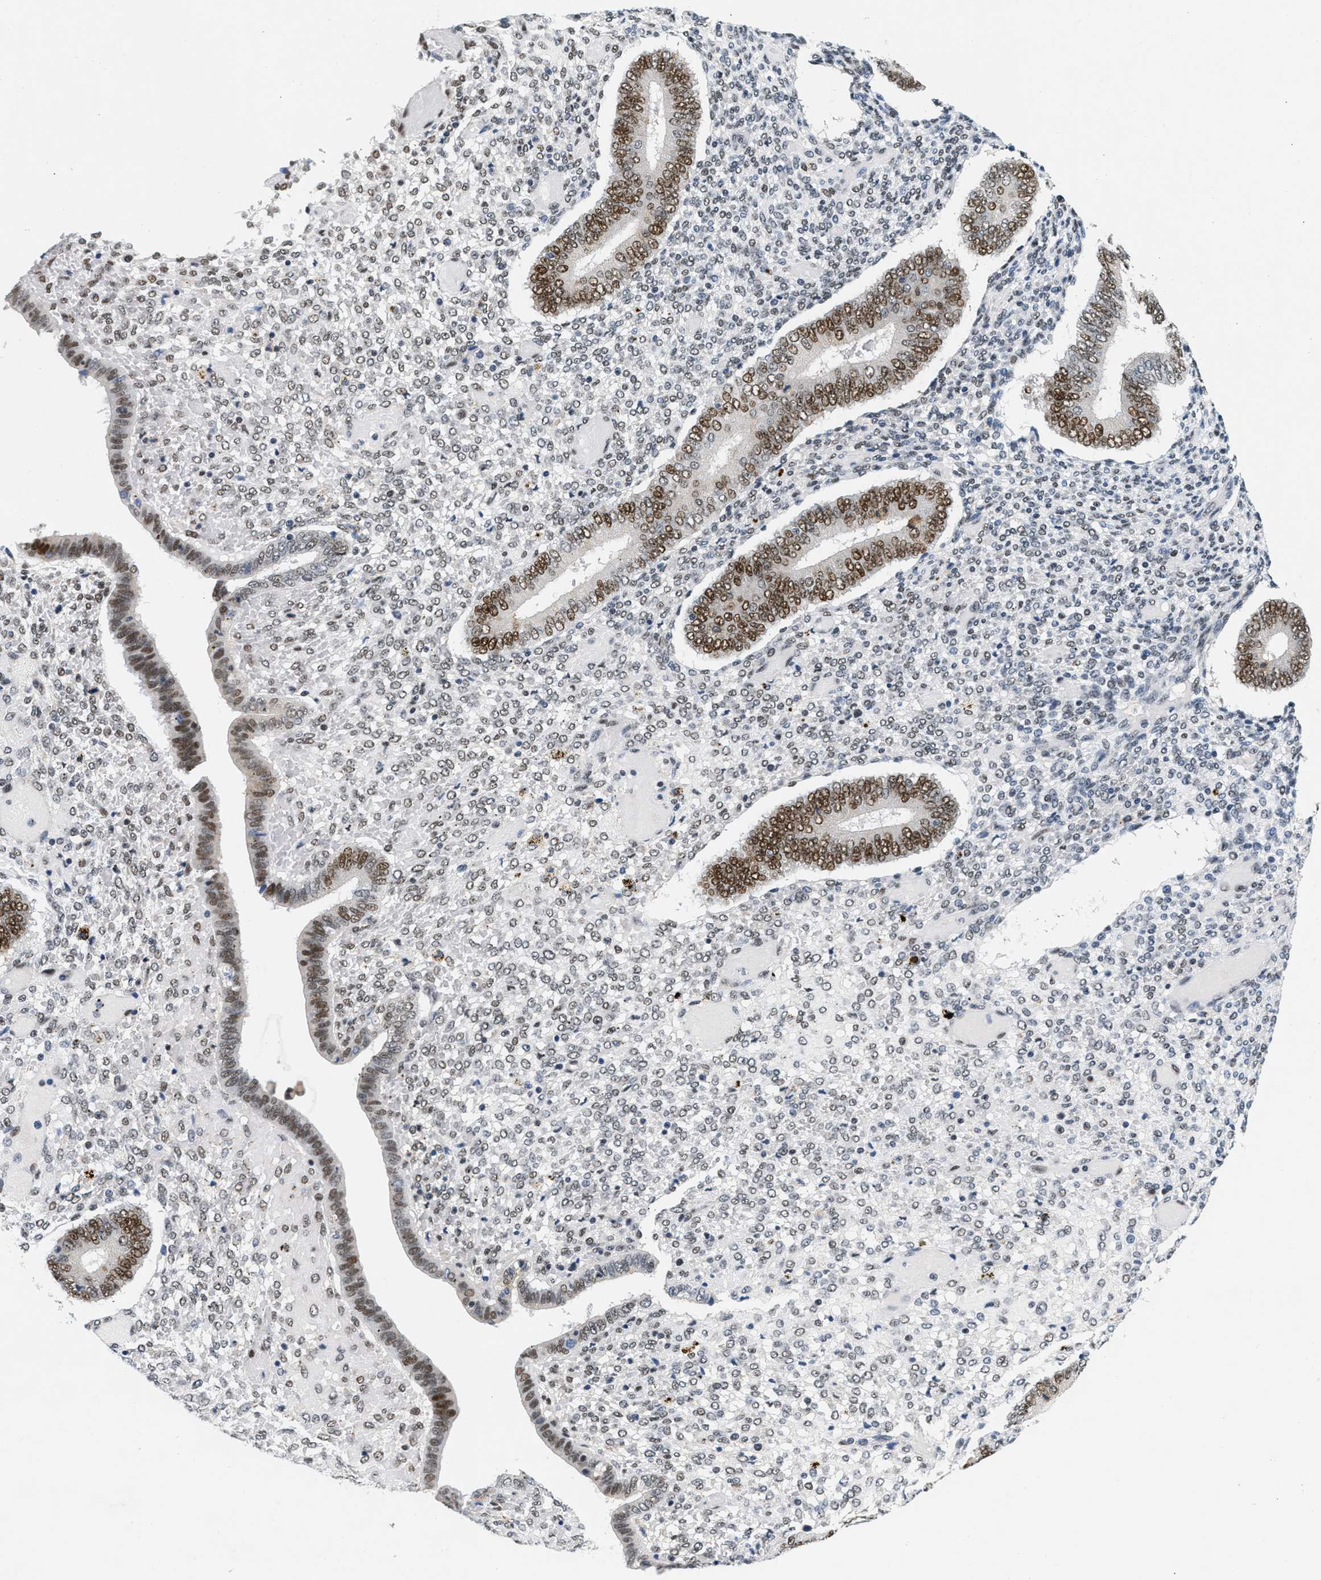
{"staining": {"intensity": "weak", "quantity": "<25%", "location": "nuclear"}, "tissue": "endometrium", "cell_type": "Cells in endometrial stroma", "image_type": "normal", "snomed": [{"axis": "morphology", "description": "Normal tissue, NOS"}, {"axis": "topography", "description": "Endometrium"}], "caption": "High magnification brightfield microscopy of normal endometrium stained with DAB (brown) and counterstained with hematoxylin (blue): cells in endometrial stroma show no significant positivity. (DAB immunohistochemistry (IHC) with hematoxylin counter stain).", "gene": "ATF2", "patient": {"sex": "female", "age": 42}}